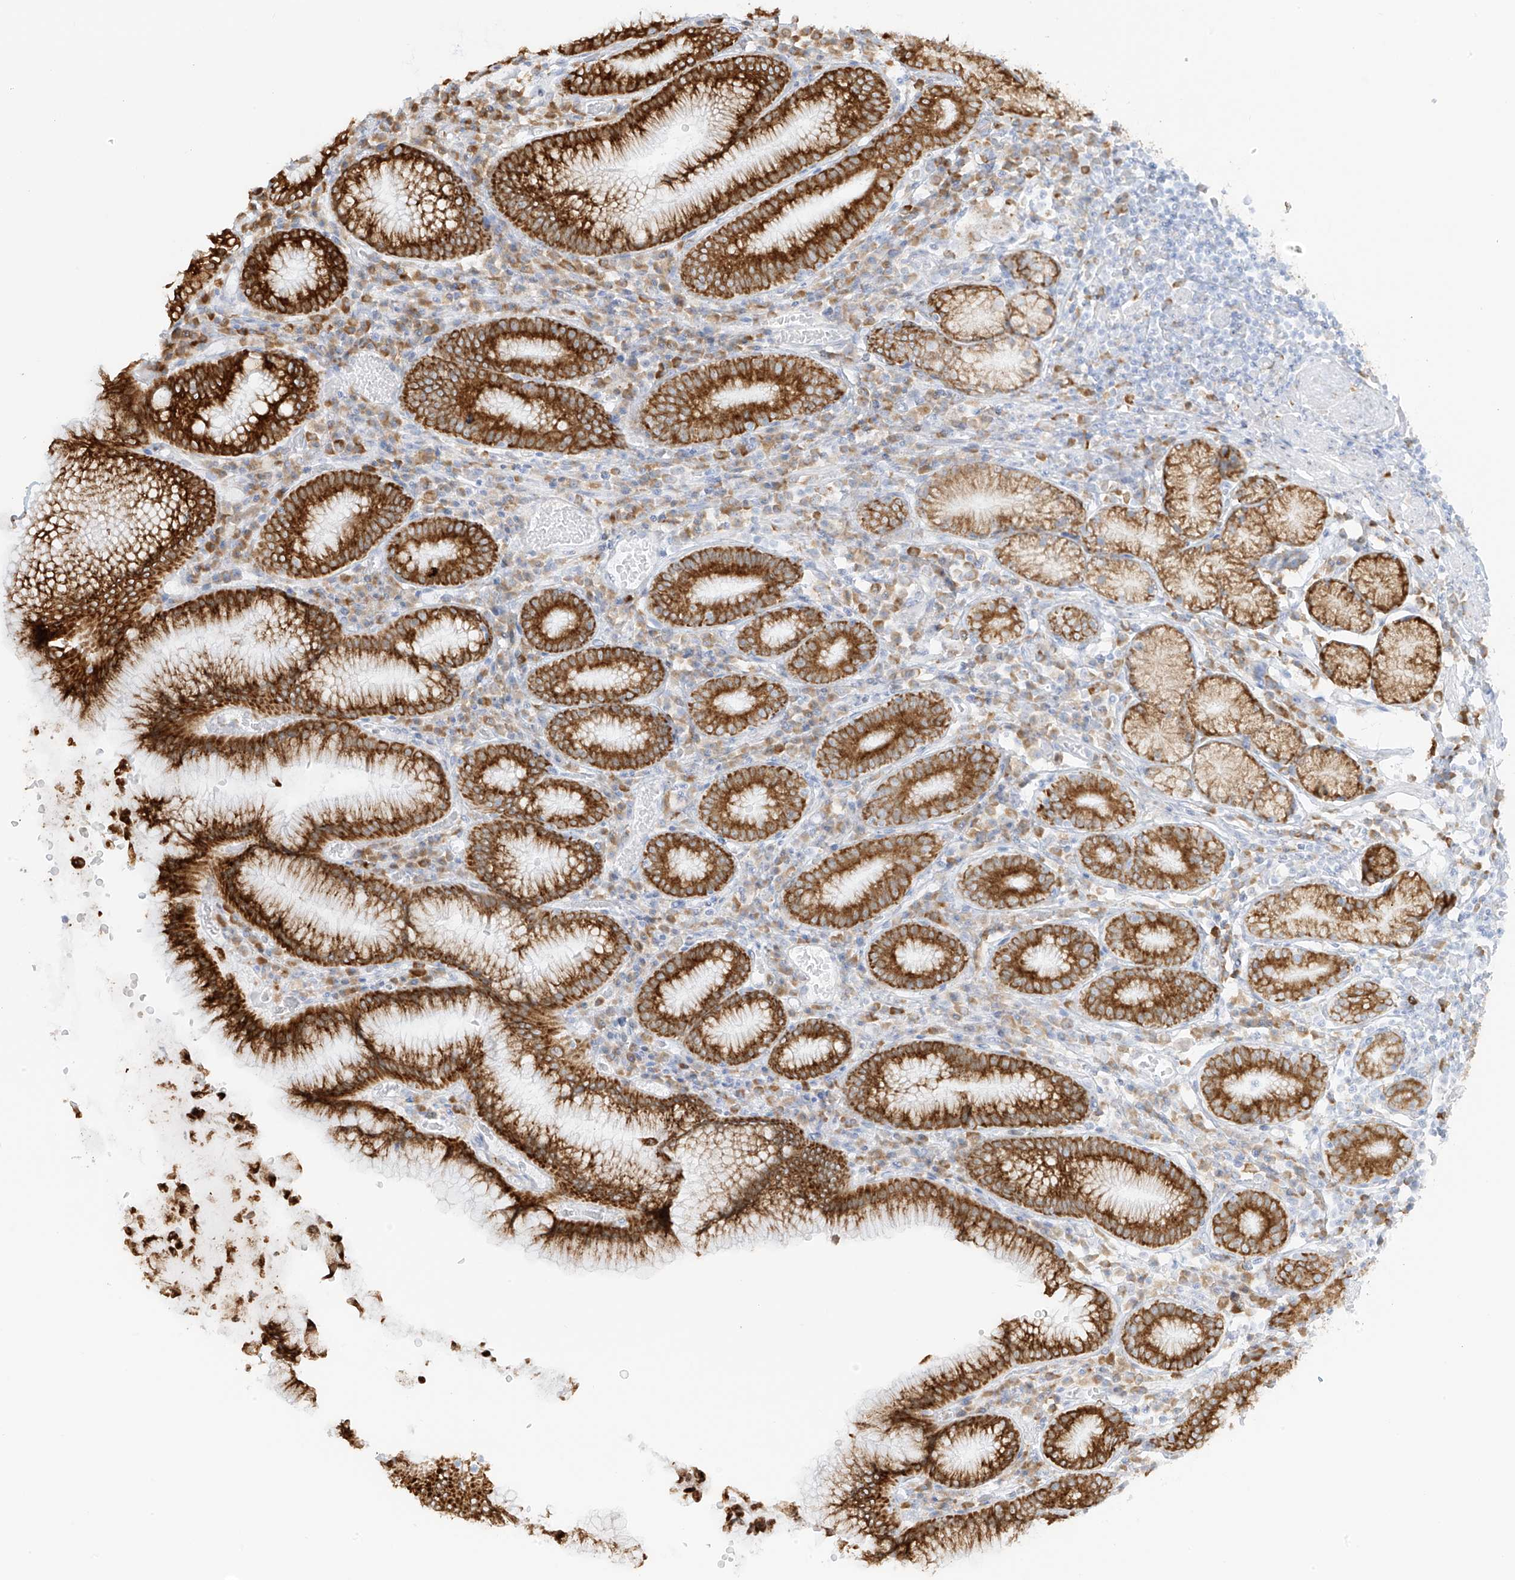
{"staining": {"intensity": "strong", "quantity": ">75%", "location": "cytoplasmic/membranous"}, "tissue": "stomach", "cell_type": "Glandular cells", "image_type": "normal", "snomed": [{"axis": "morphology", "description": "Normal tissue, NOS"}, {"axis": "topography", "description": "Stomach"}], "caption": "DAB immunohistochemical staining of normal human stomach exhibits strong cytoplasmic/membranous protein expression in approximately >75% of glandular cells.", "gene": "LRRC59", "patient": {"sex": "male", "age": 55}}